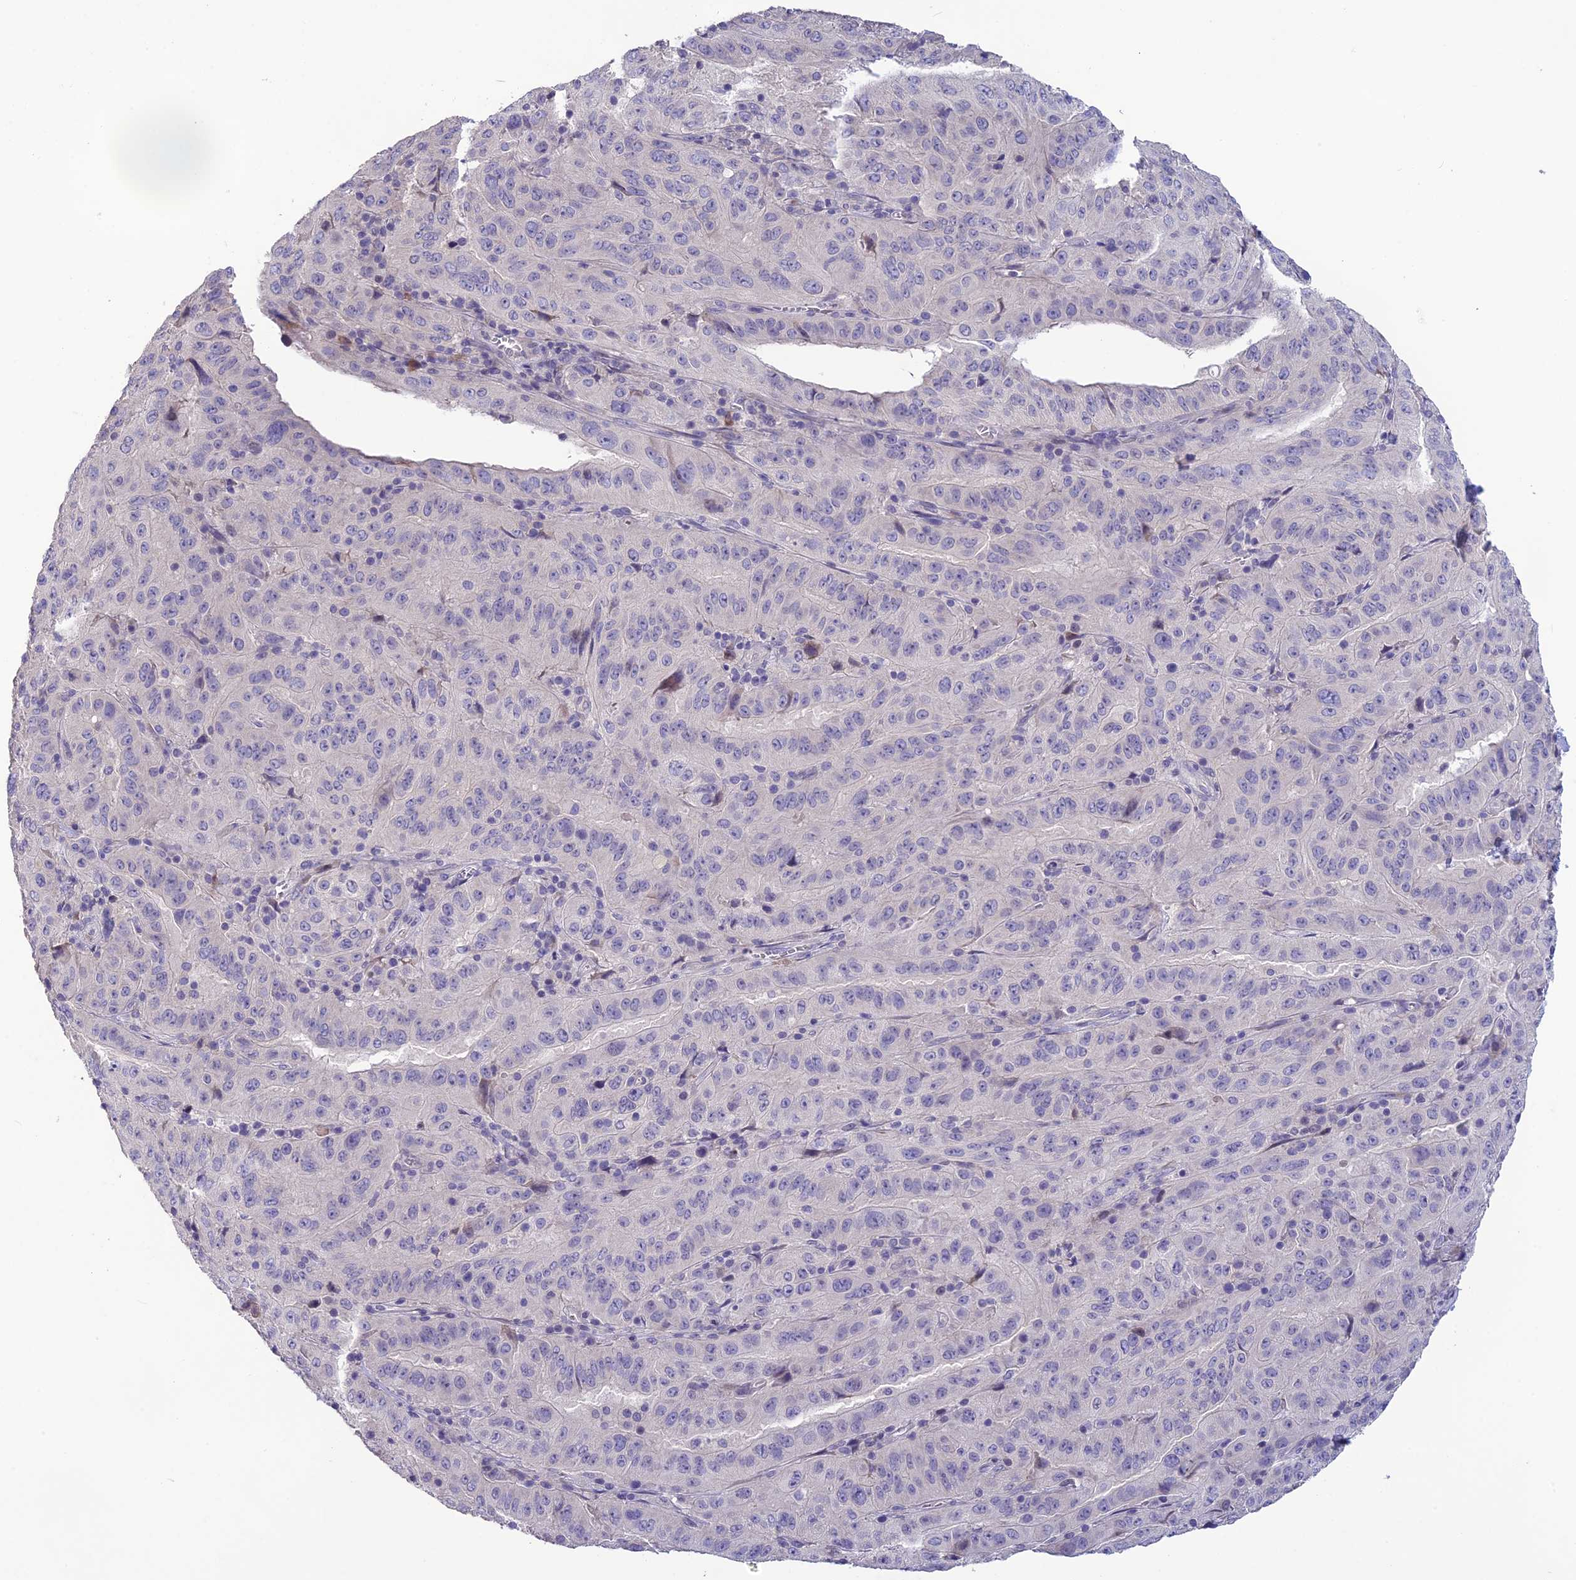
{"staining": {"intensity": "negative", "quantity": "none", "location": "none"}, "tissue": "pancreatic cancer", "cell_type": "Tumor cells", "image_type": "cancer", "snomed": [{"axis": "morphology", "description": "Adenocarcinoma, NOS"}, {"axis": "topography", "description": "Pancreas"}], "caption": "The immunohistochemistry photomicrograph has no significant positivity in tumor cells of pancreatic adenocarcinoma tissue.", "gene": "TMEM134", "patient": {"sex": "male", "age": 63}}